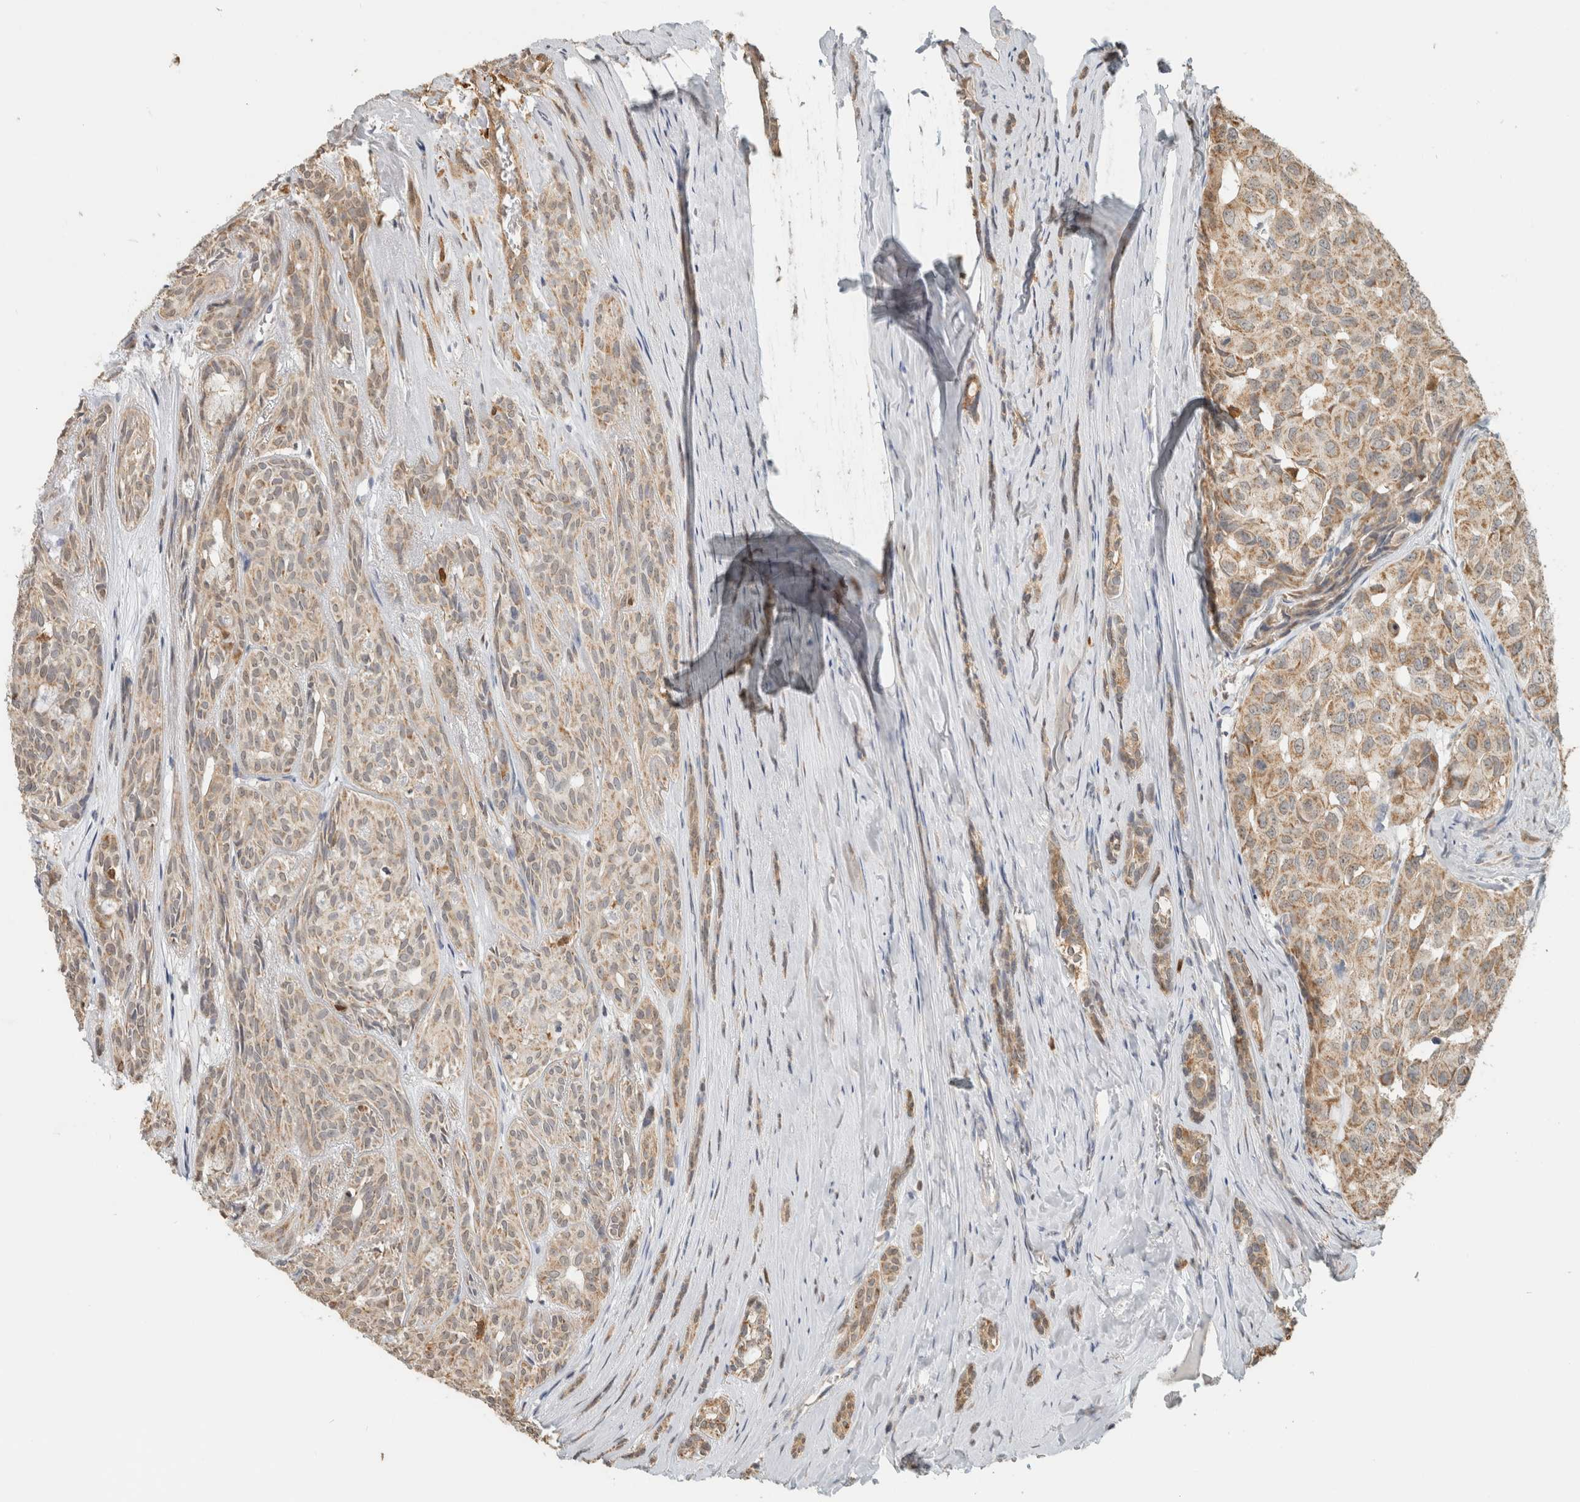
{"staining": {"intensity": "weak", "quantity": ">75%", "location": "cytoplasmic/membranous"}, "tissue": "head and neck cancer", "cell_type": "Tumor cells", "image_type": "cancer", "snomed": [{"axis": "morphology", "description": "Adenocarcinoma, NOS"}, {"axis": "topography", "description": "Salivary gland, NOS"}, {"axis": "topography", "description": "Head-Neck"}], "caption": "Weak cytoplasmic/membranous positivity is appreciated in about >75% of tumor cells in head and neck cancer (adenocarcinoma).", "gene": "CAPG", "patient": {"sex": "female", "age": 76}}